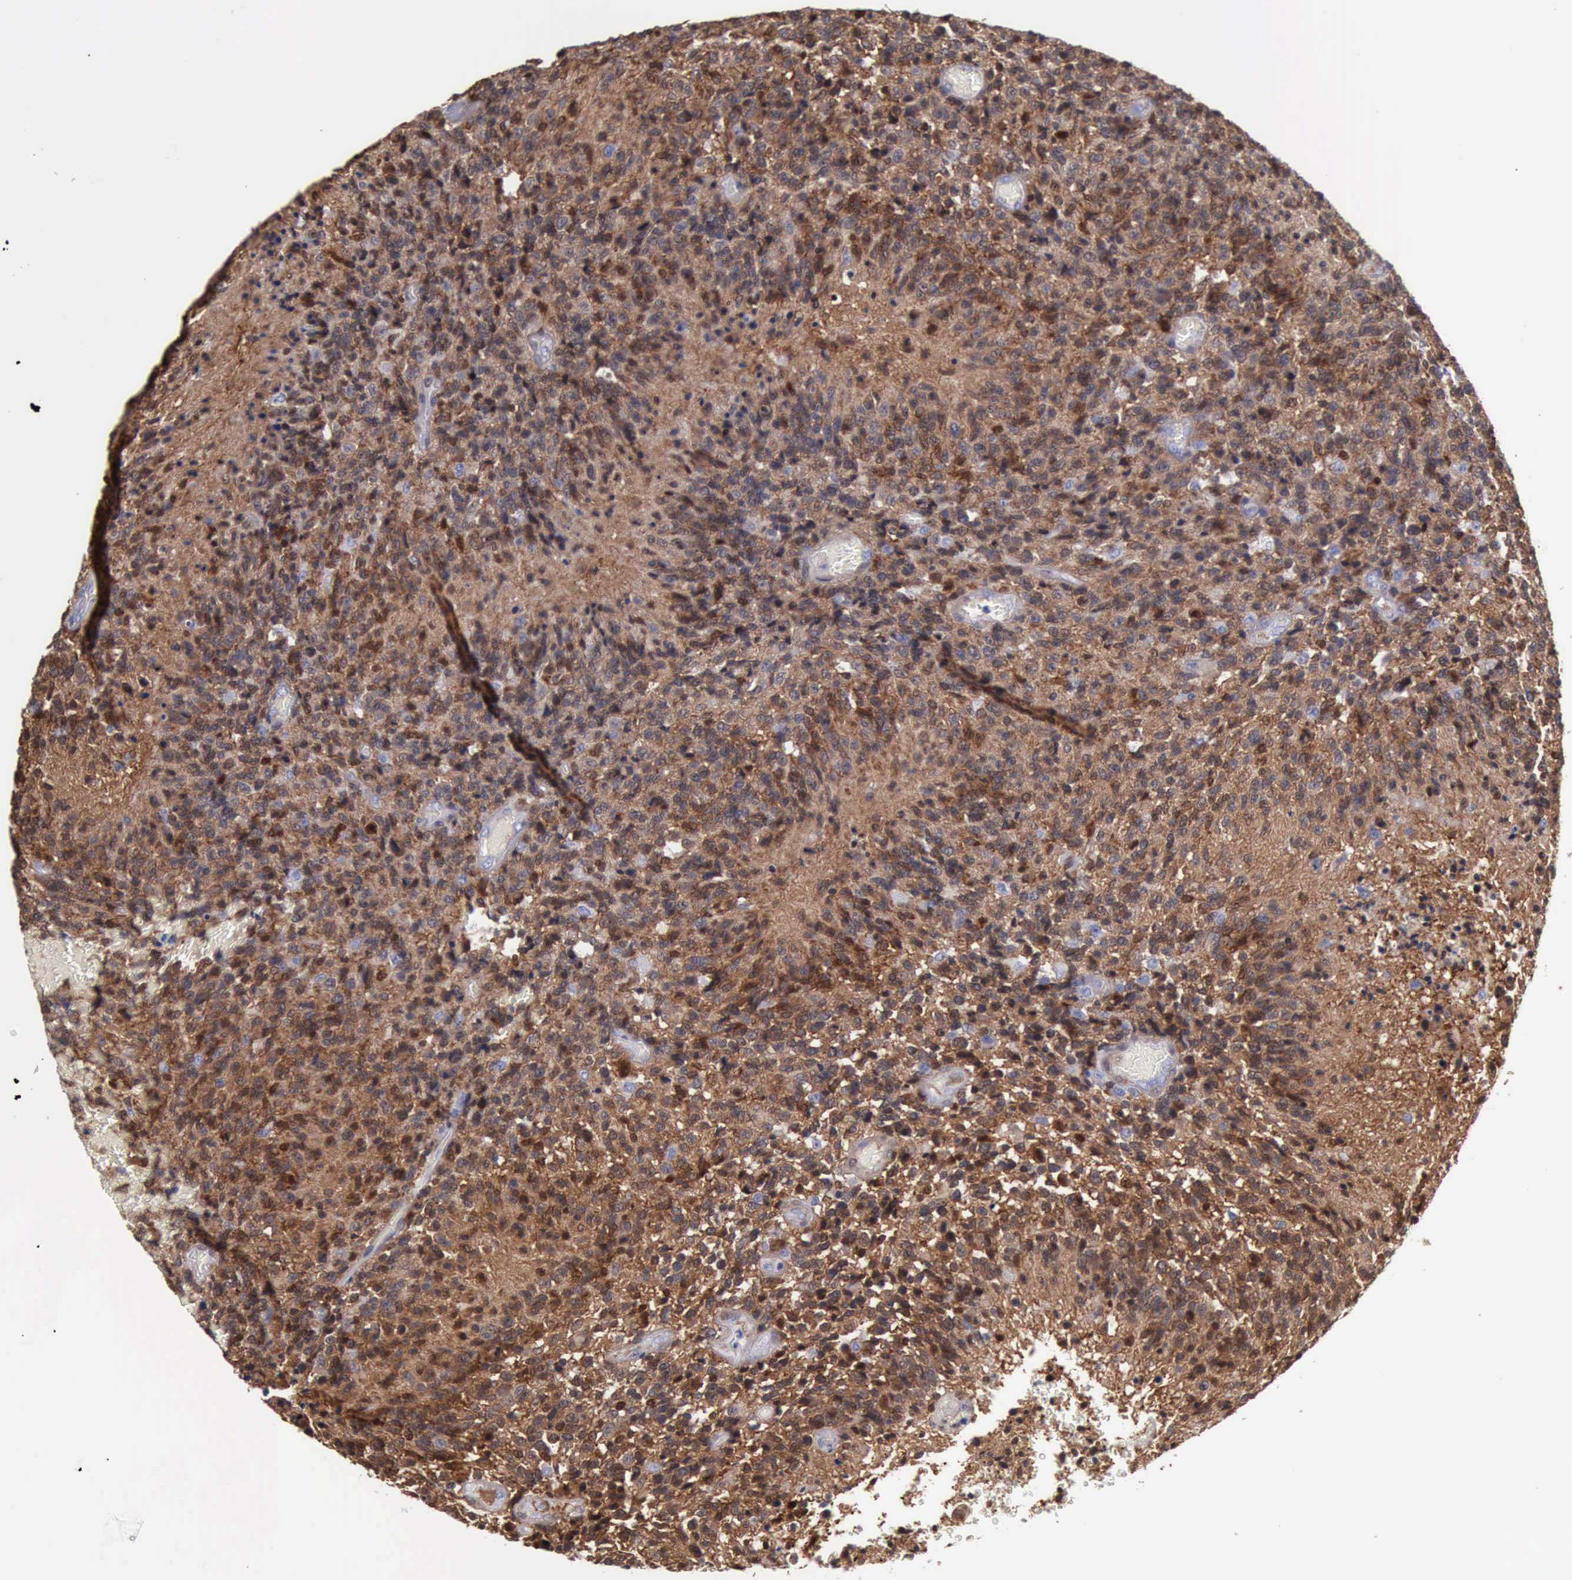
{"staining": {"intensity": "strong", "quantity": ">75%", "location": "cytoplasmic/membranous"}, "tissue": "glioma", "cell_type": "Tumor cells", "image_type": "cancer", "snomed": [{"axis": "morphology", "description": "Glioma, malignant, High grade"}, {"axis": "topography", "description": "Brain"}], "caption": "Immunohistochemistry (DAB) staining of glioma exhibits strong cytoplasmic/membranous protein positivity in approximately >75% of tumor cells.", "gene": "FHL1", "patient": {"sex": "male", "age": 36}}